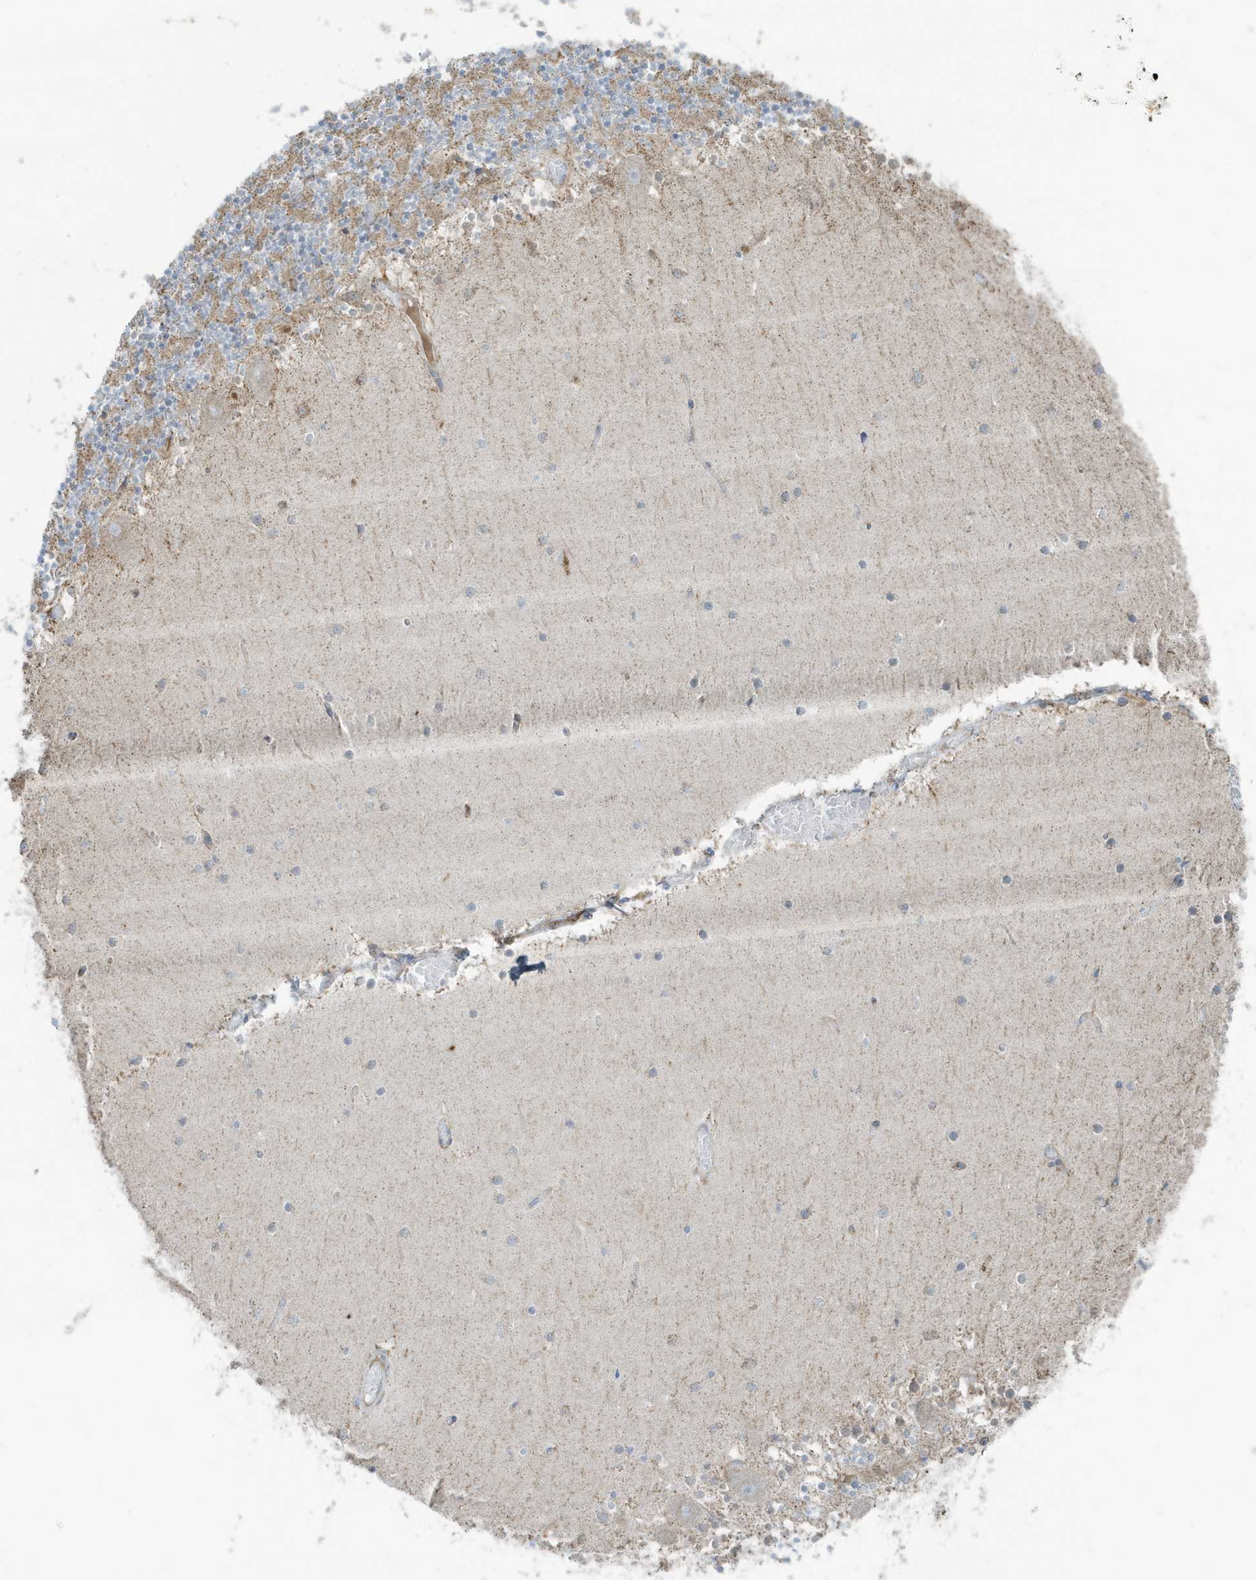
{"staining": {"intensity": "moderate", "quantity": "25%-75%", "location": "cytoplasmic/membranous"}, "tissue": "cerebellum", "cell_type": "Cells in granular layer", "image_type": "normal", "snomed": [{"axis": "morphology", "description": "Normal tissue, NOS"}, {"axis": "topography", "description": "Cerebellum"}], "caption": "Cells in granular layer show medium levels of moderate cytoplasmic/membranous expression in about 25%-75% of cells in unremarkable human cerebellum.", "gene": "RAB11FIP3", "patient": {"sex": "female", "age": 28}}